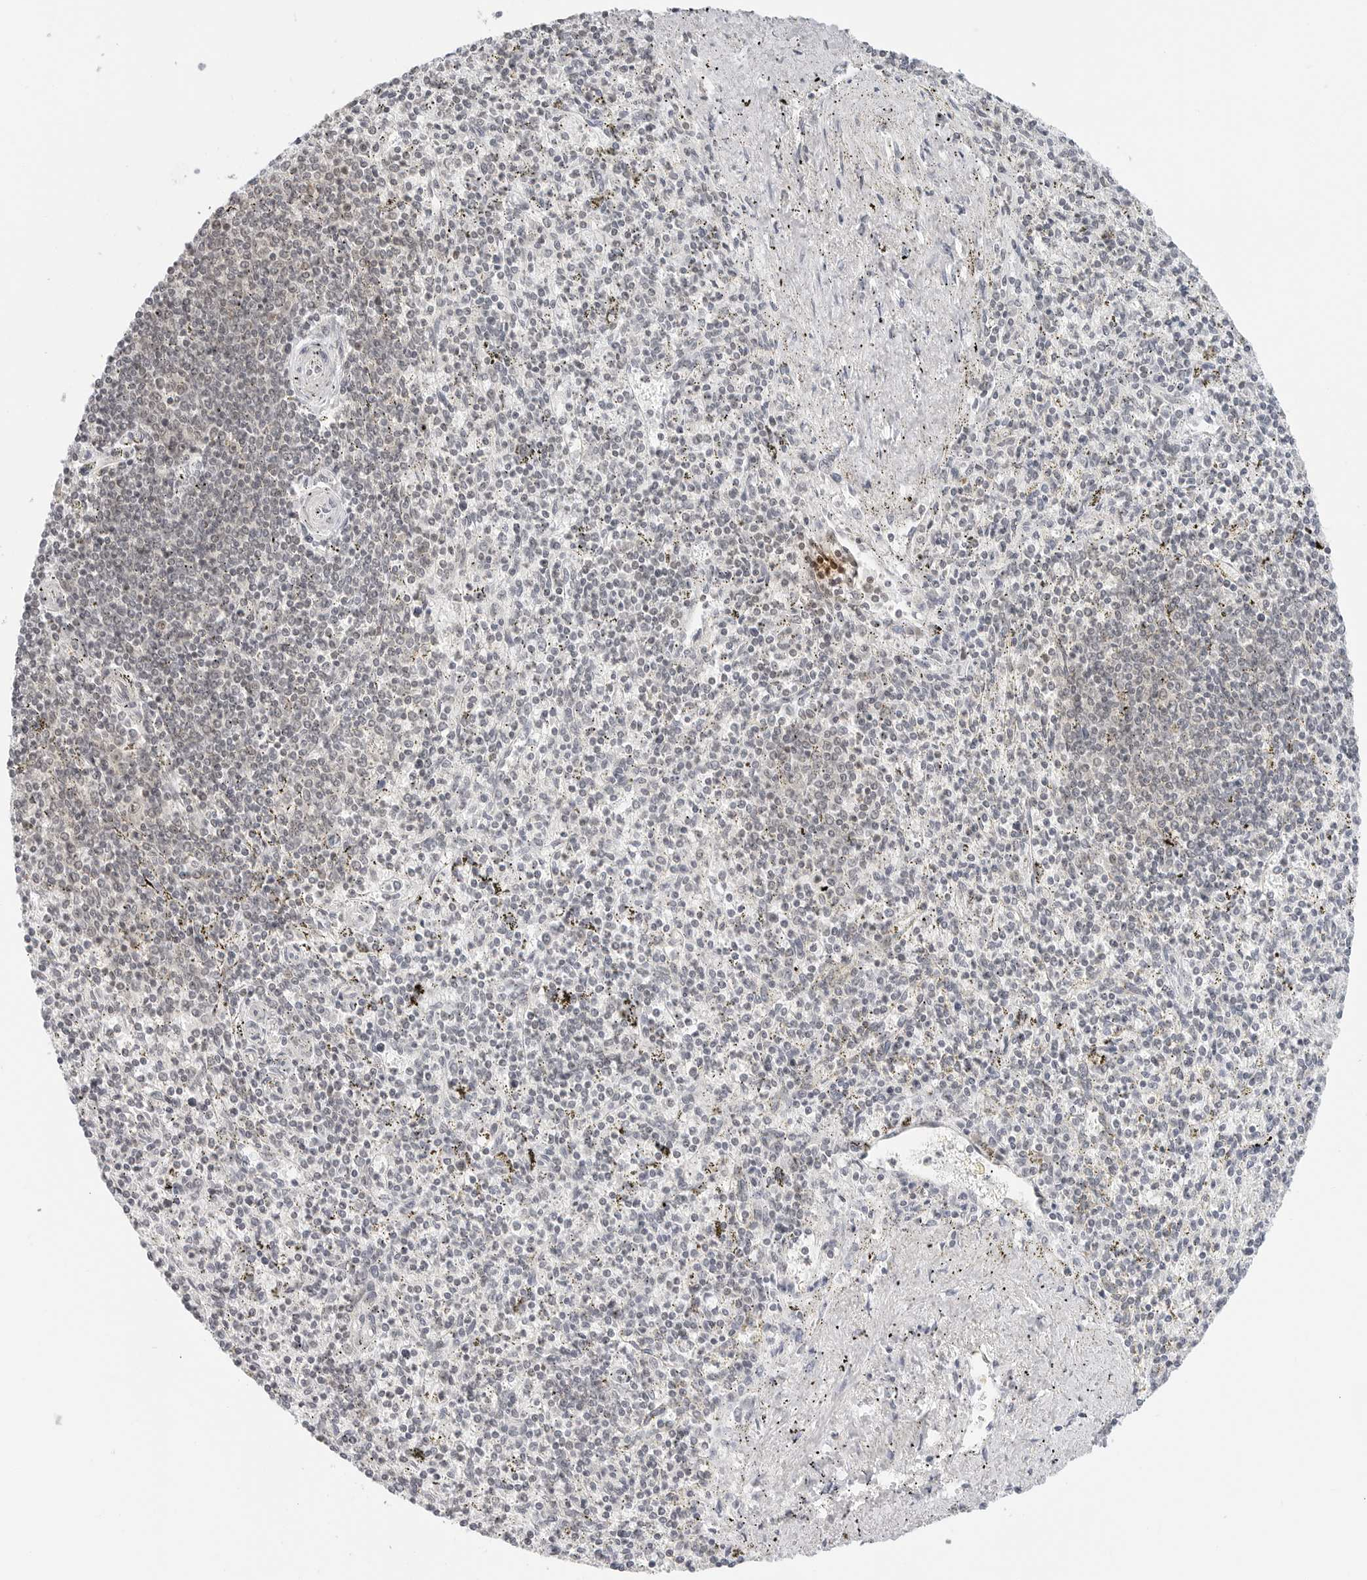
{"staining": {"intensity": "negative", "quantity": "none", "location": "none"}, "tissue": "spleen", "cell_type": "Cells in red pulp", "image_type": "normal", "snomed": [{"axis": "morphology", "description": "Normal tissue, NOS"}, {"axis": "topography", "description": "Spleen"}], "caption": "An immunohistochemistry (IHC) micrograph of normal spleen is shown. There is no staining in cells in red pulp of spleen.", "gene": "METAP1", "patient": {"sex": "male", "age": 72}}